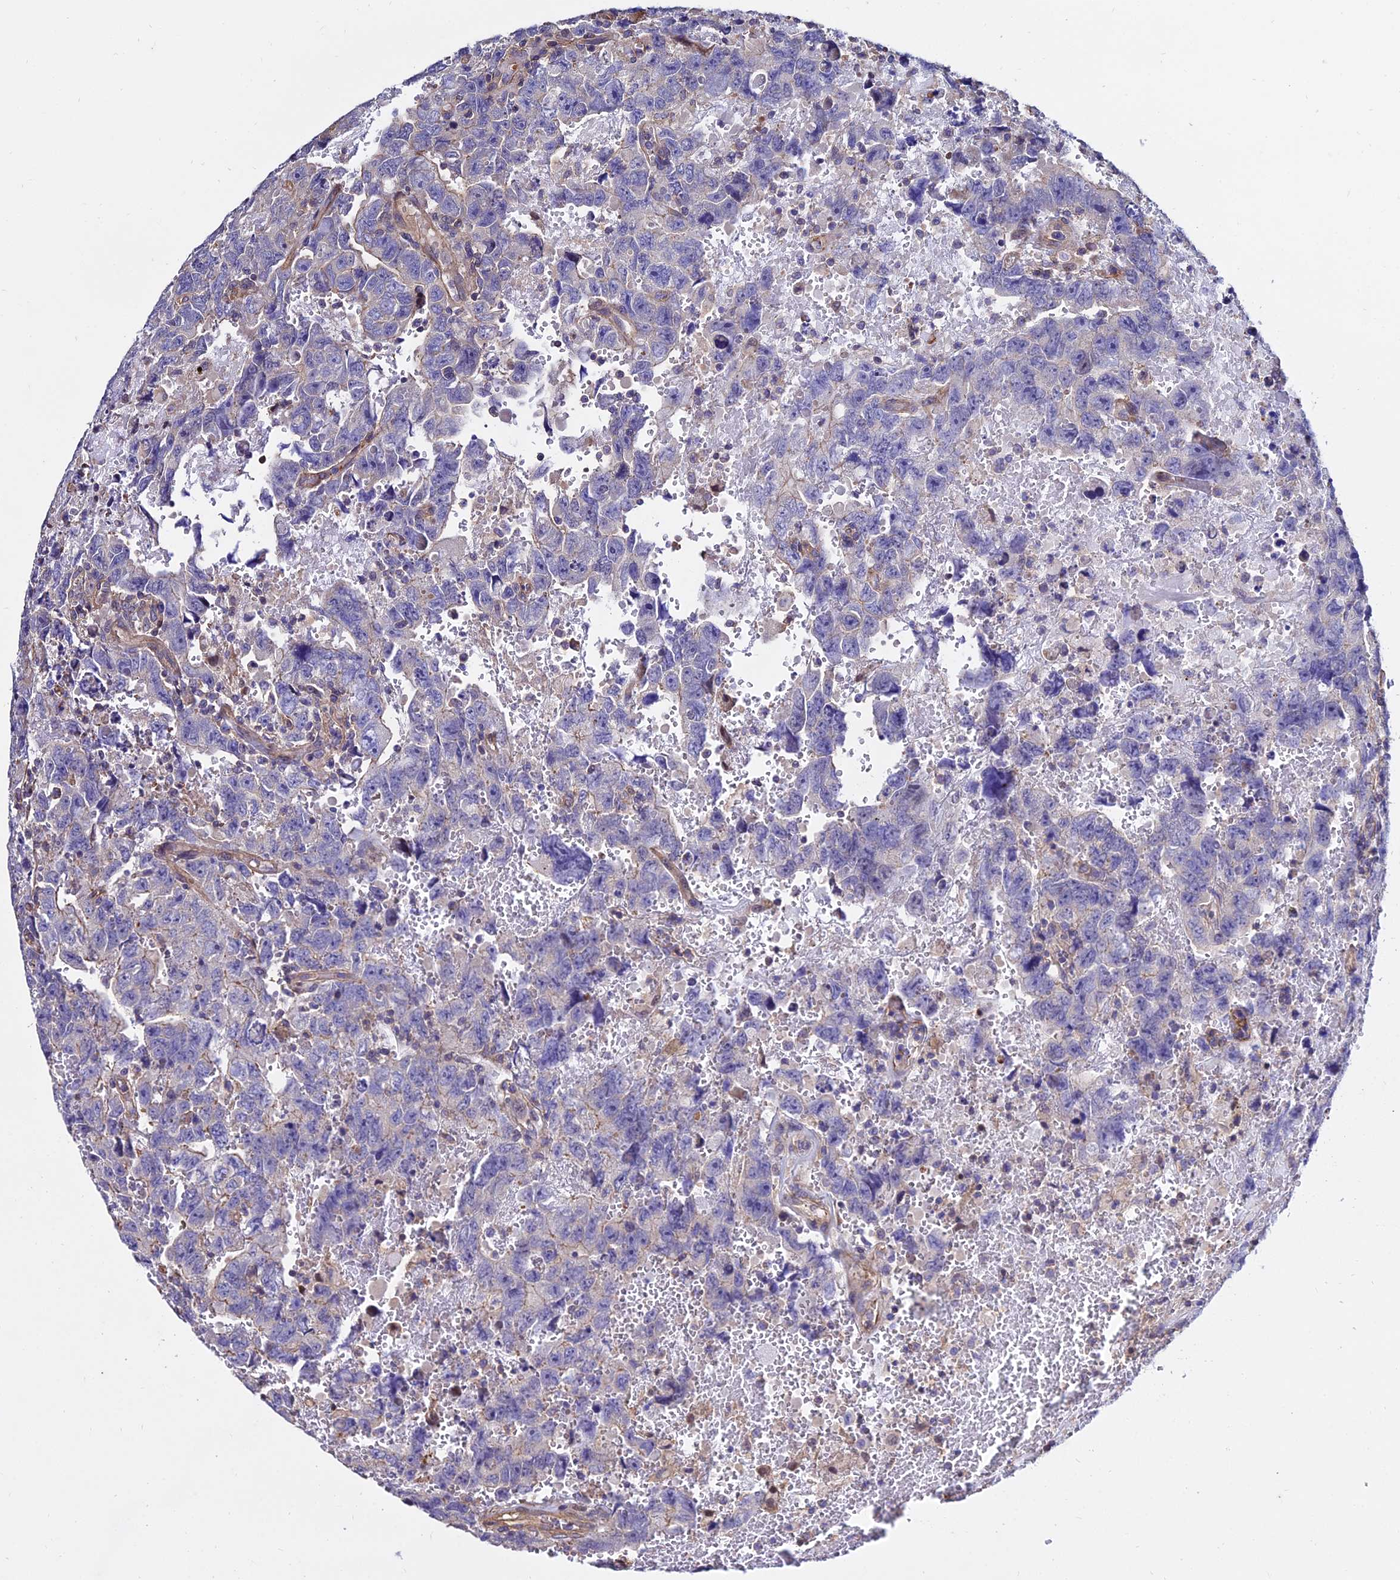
{"staining": {"intensity": "negative", "quantity": "none", "location": "none"}, "tissue": "testis cancer", "cell_type": "Tumor cells", "image_type": "cancer", "snomed": [{"axis": "morphology", "description": "Carcinoma, Embryonal, NOS"}, {"axis": "topography", "description": "Testis"}], "caption": "High power microscopy photomicrograph of an immunohistochemistry (IHC) histopathology image of testis cancer (embryonal carcinoma), revealing no significant positivity in tumor cells.", "gene": "CALM2", "patient": {"sex": "male", "age": 45}}